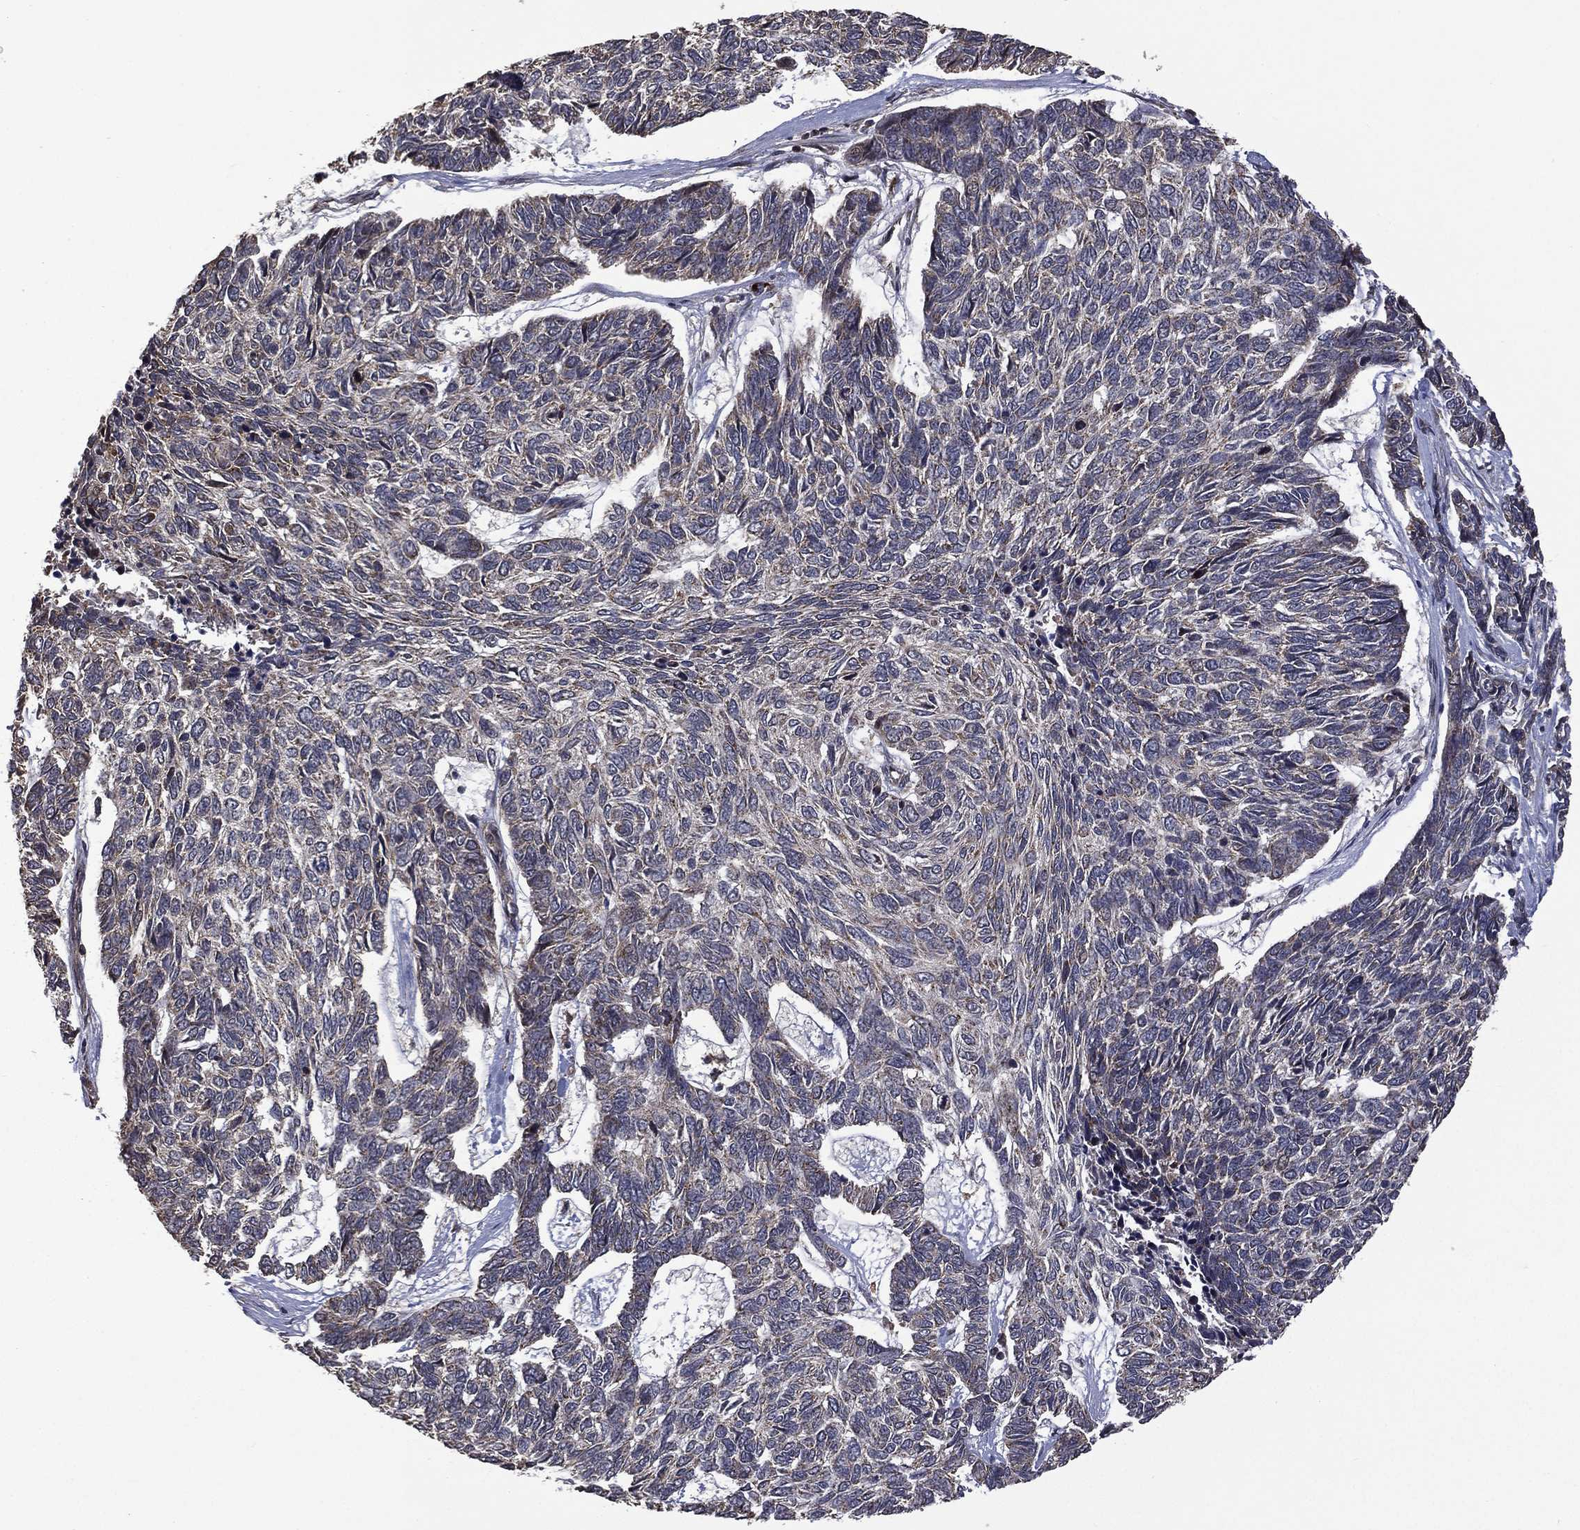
{"staining": {"intensity": "moderate", "quantity": "<25%", "location": "cytoplasmic/membranous"}, "tissue": "skin cancer", "cell_type": "Tumor cells", "image_type": "cancer", "snomed": [{"axis": "morphology", "description": "Basal cell carcinoma"}, {"axis": "topography", "description": "Skin"}], "caption": "Immunohistochemistry micrograph of neoplastic tissue: human basal cell carcinoma (skin) stained using immunohistochemistry exhibits low levels of moderate protein expression localized specifically in the cytoplasmic/membranous of tumor cells, appearing as a cytoplasmic/membranous brown color.", "gene": "GIMAP6", "patient": {"sex": "female", "age": 65}}